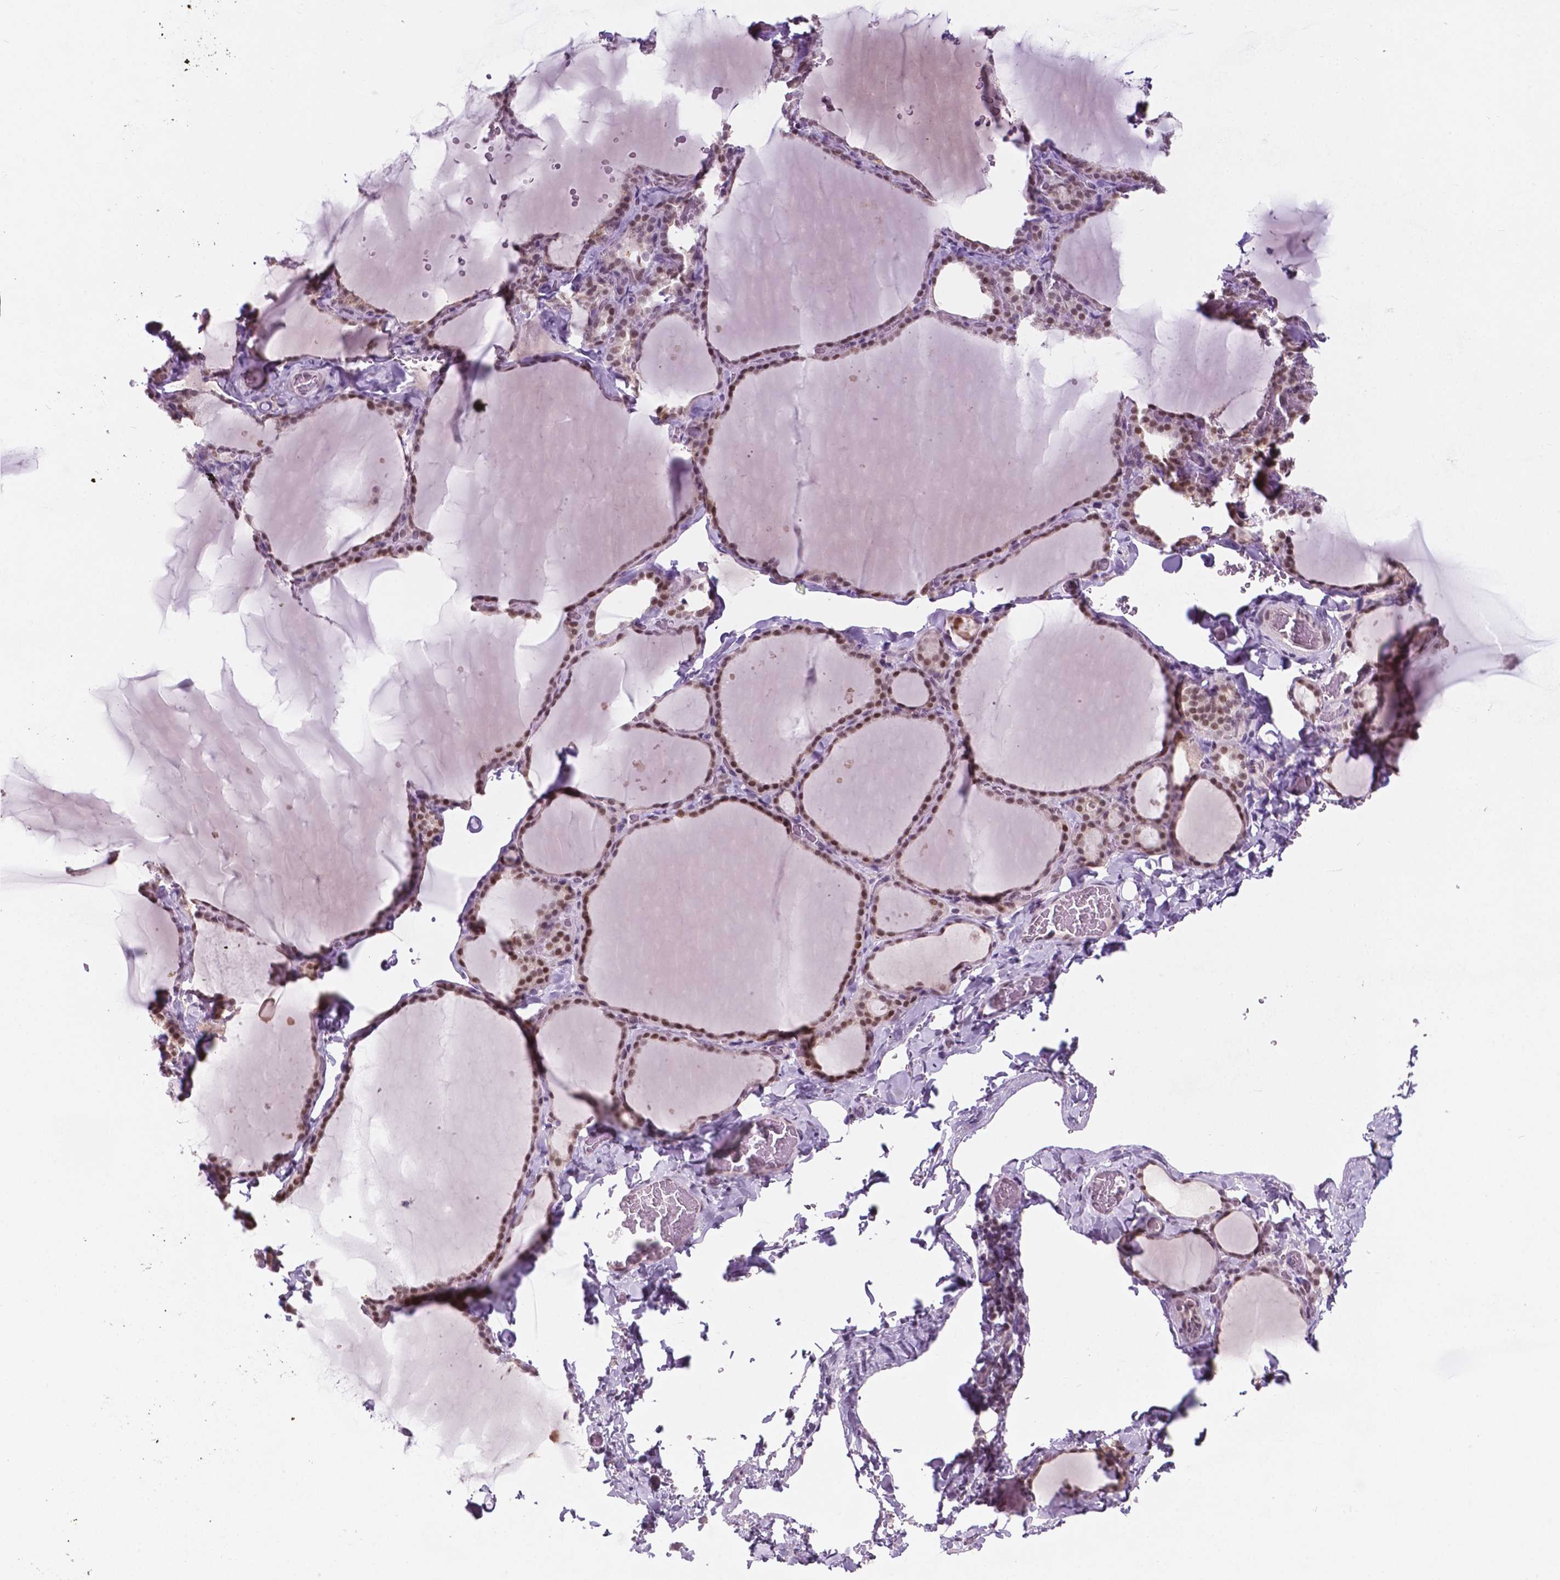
{"staining": {"intensity": "moderate", "quantity": "25%-75%", "location": "nuclear"}, "tissue": "thyroid gland", "cell_type": "Glandular cells", "image_type": "normal", "snomed": [{"axis": "morphology", "description": "Normal tissue, NOS"}, {"axis": "topography", "description": "Thyroid gland"}], "caption": "IHC image of unremarkable thyroid gland: human thyroid gland stained using IHC displays medium levels of moderate protein expression localized specifically in the nuclear of glandular cells, appearing as a nuclear brown color.", "gene": "FAM50B", "patient": {"sex": "female", "age": 22}}